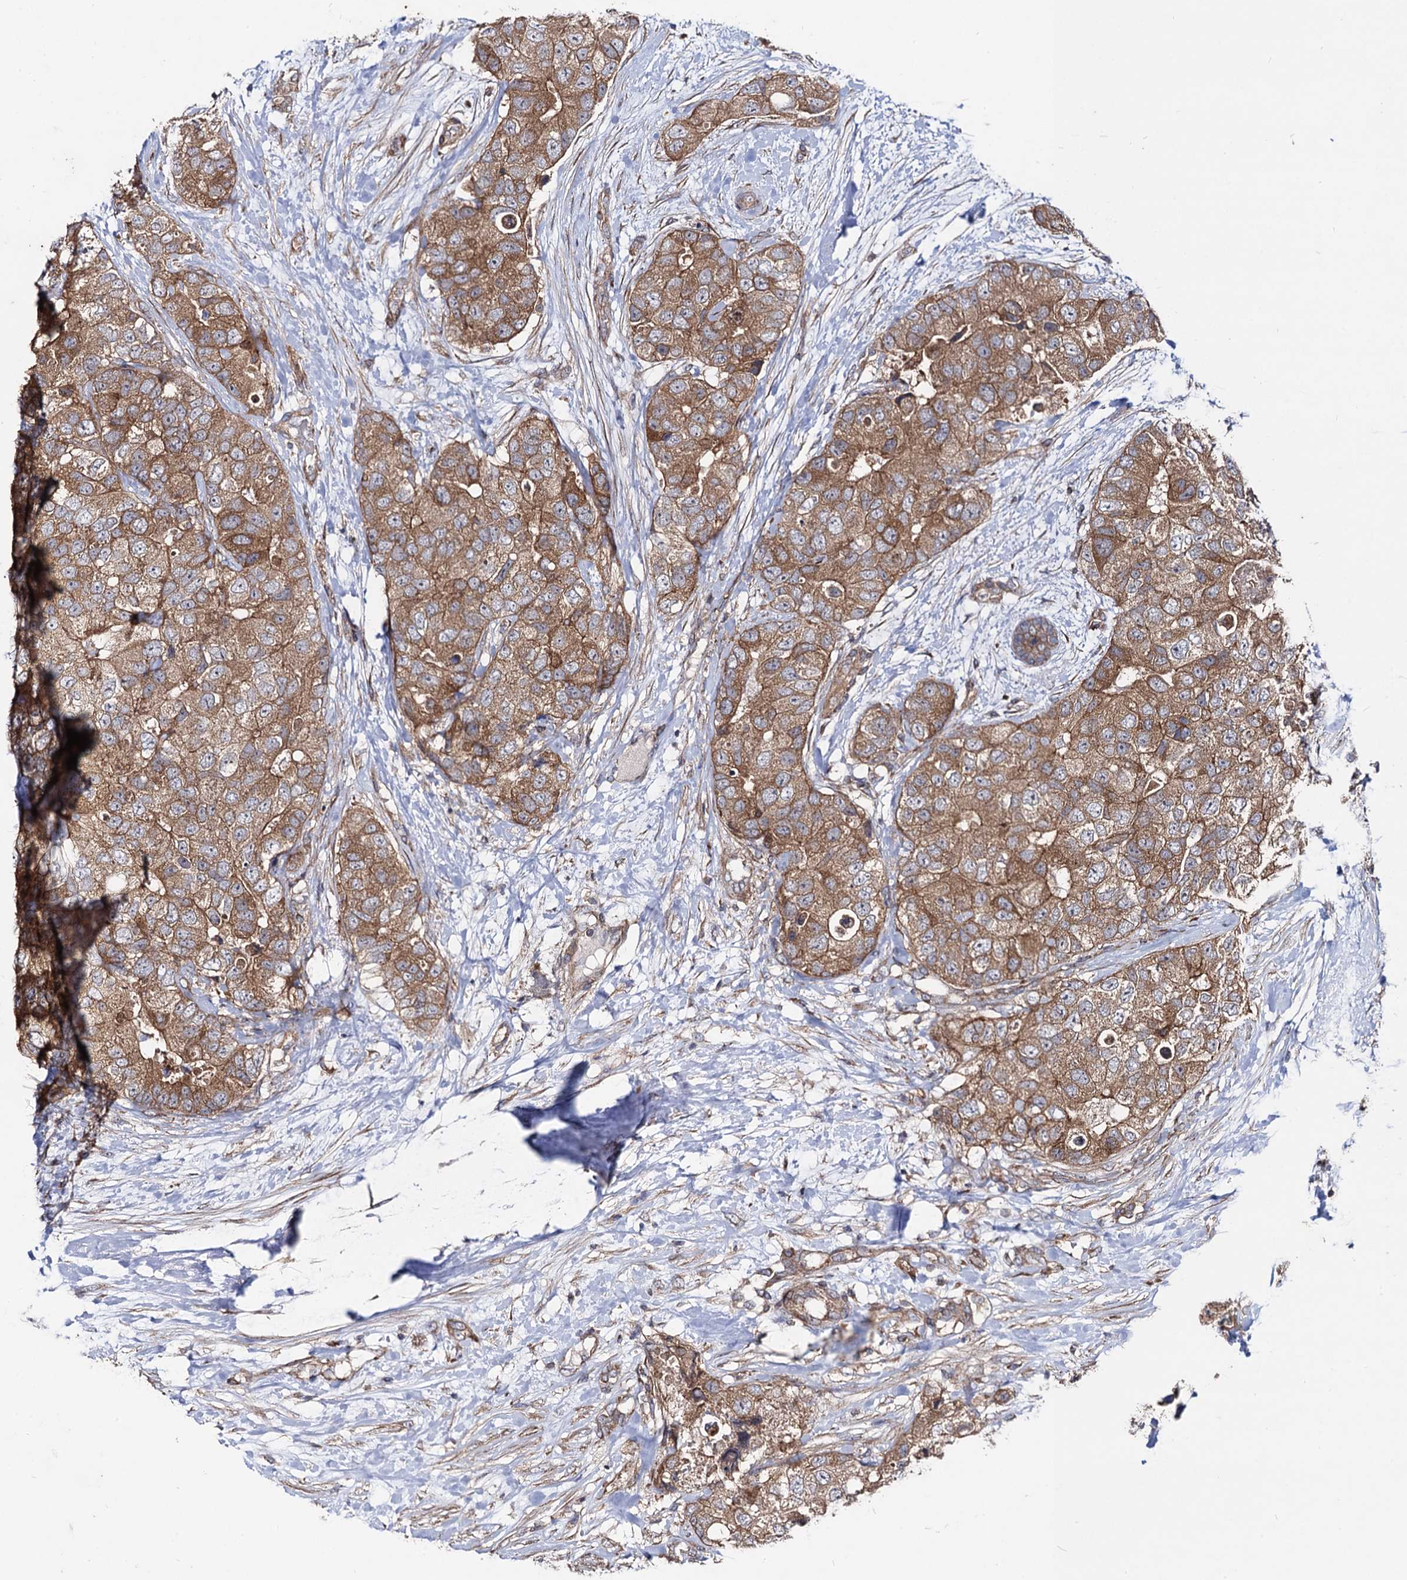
{"staining": {"intensity": "moderate", "quantity": ">75%", "location": "cytoplasmic/membranous"}, "tissue": "breast cancer", "cell_type": "Tumor cells", "image_type": "cancer", "snomed": [{"axis": "morphology", "description": "Duct carcinoma"}, {"axis": "topography", "description": "Breast"}], "caption": "Immunohistochemistry (DAB (3,3'-diaminobenzidine)) staining of human breast cancer (invasive ductal carcinoma) displays moderate cytoplasmic/membranous protein staining in about >75% of tumor cells.", "gene": "DYDC1", "patient": {"sex": "female", "age": 62}}